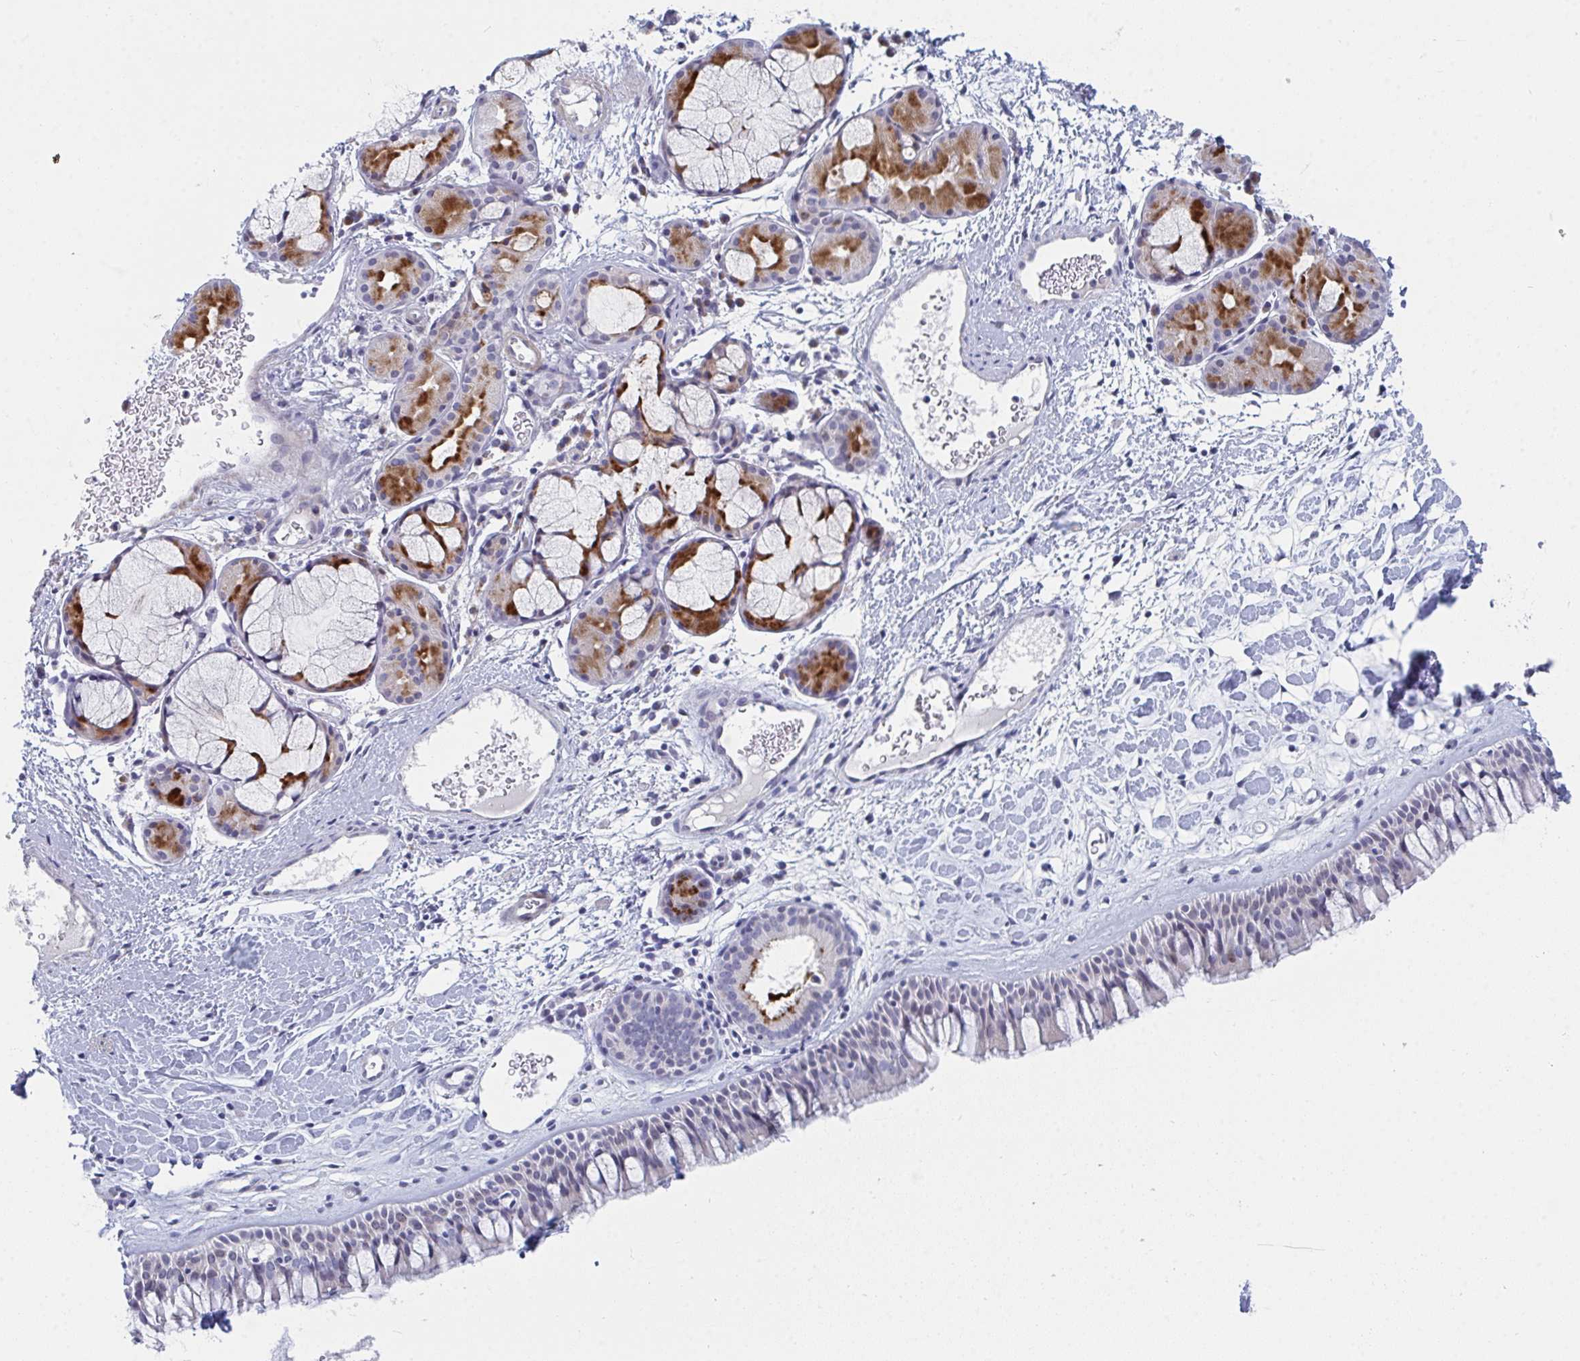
{"staining": {"intensity": "moderate", "quantity": "25%-75%", "location": "nuclear"}, "tissue": "nasopharynx", "cell_type": "Respiratory epithelial cells", "image_type": "normal", "snomed": [{"axis": "morphology", "description": "Normal tissue, NOS"}, {"axis": "topography", "description": "Nasopharynx"}], "caption": "An immunohistochemistry micrograph of benign tissue is shown. Protein staining in brown shows moderate nuclear positivity in nasopharynx within respiratory epithelial cells.", "gene": "CENPT", "patient": {"sex": "male", "age": 65}}